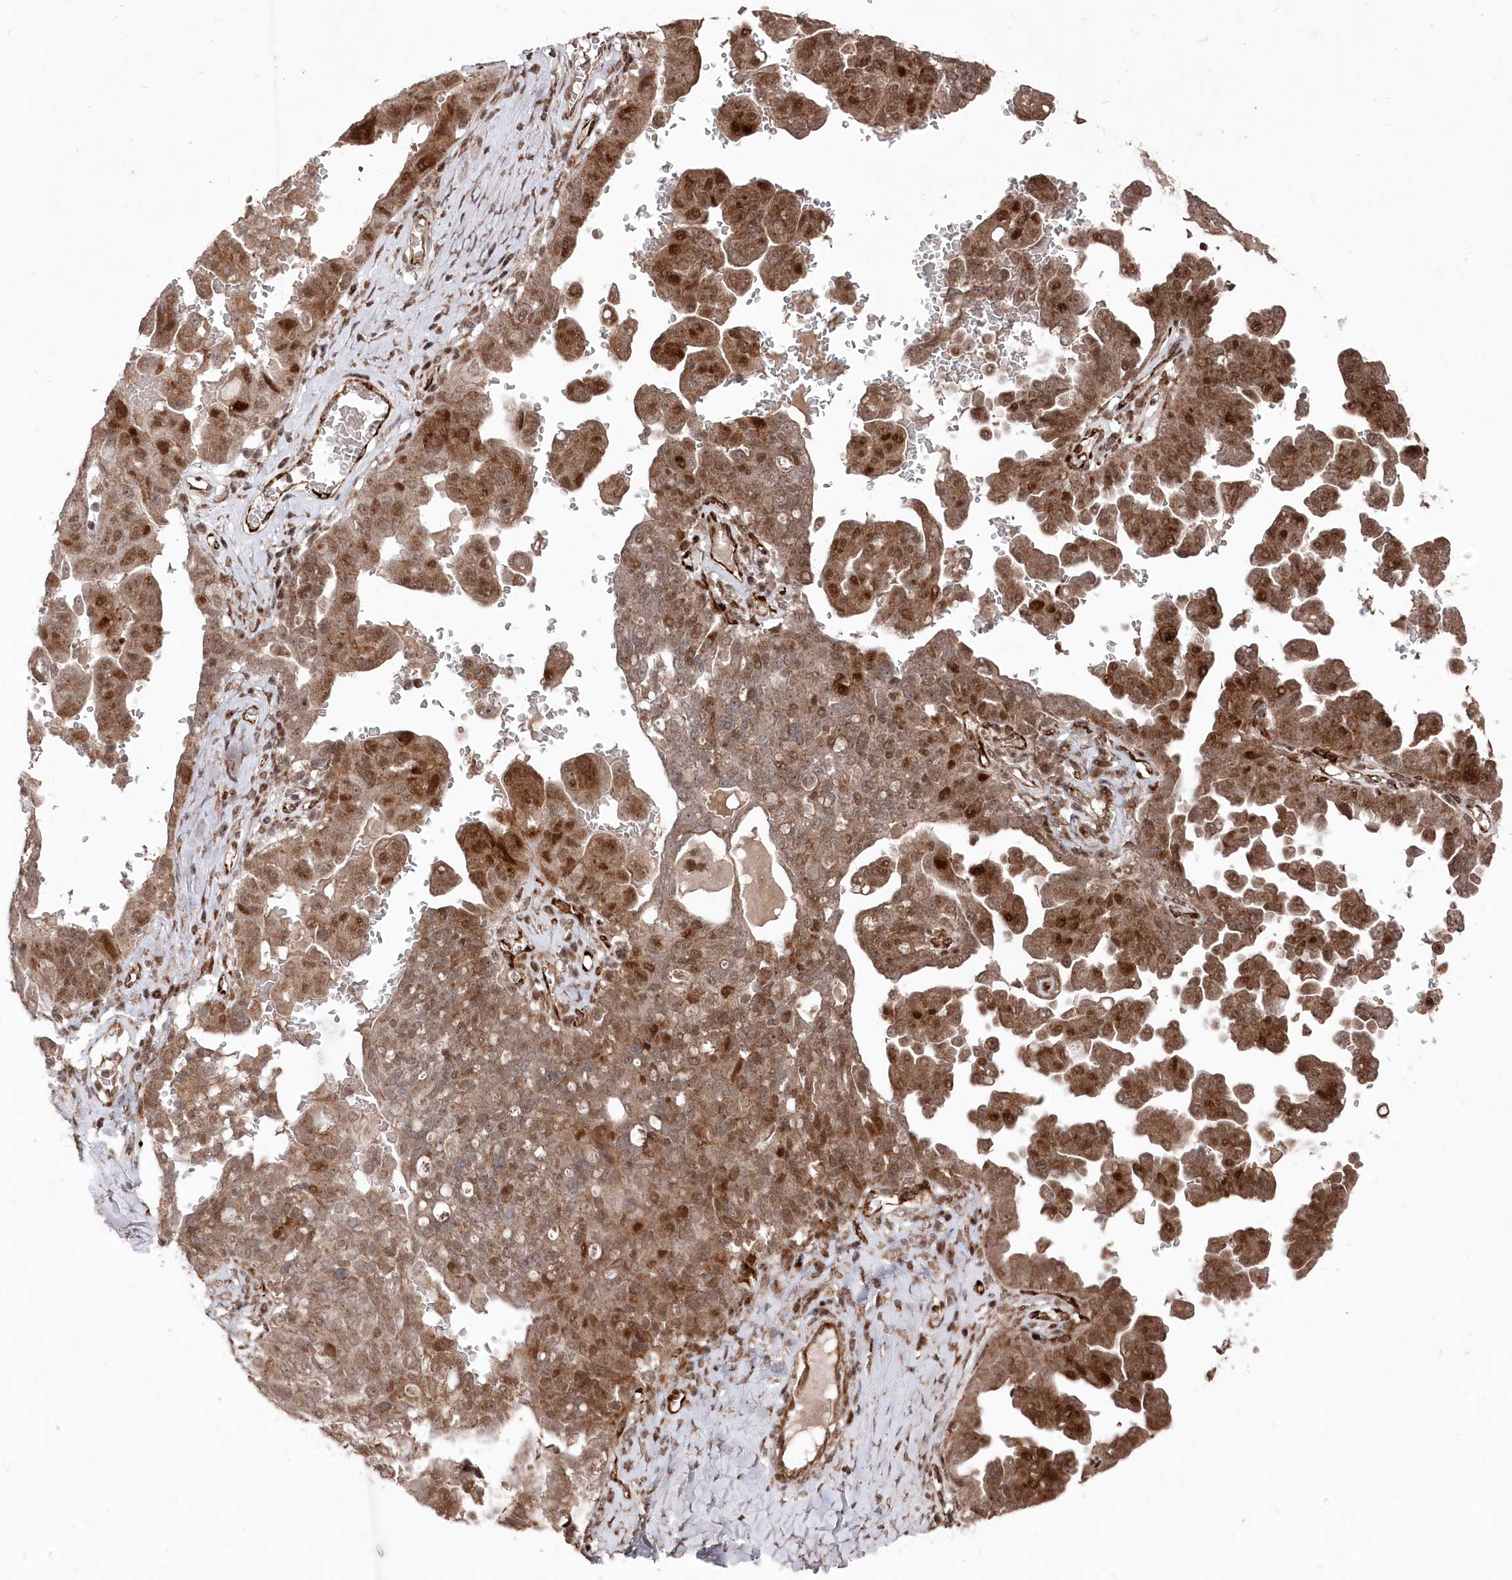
{"staining": {"intensity": "moderate", "quantity": ">75%", "location": "cytoplasmic/membranous,nuclear"}, "tissue": "ovarian cancer", "cell_type": "Tumor cells", "image_type": "cancer", "snomed": [{"axis": "morphology", "description": "Carcinoma, endometroid"}, {"axis": "topography", "description": "Ovary"}], "caption": "Brown immunohistochemical staining in human ovarian endometroid carcinoma shows moderate cytoplasmic/membranous and nuclear staining in about >75% of tumor cells.", "gene": "POLR3A", "patient": {"sex": "female", "age": 62}}